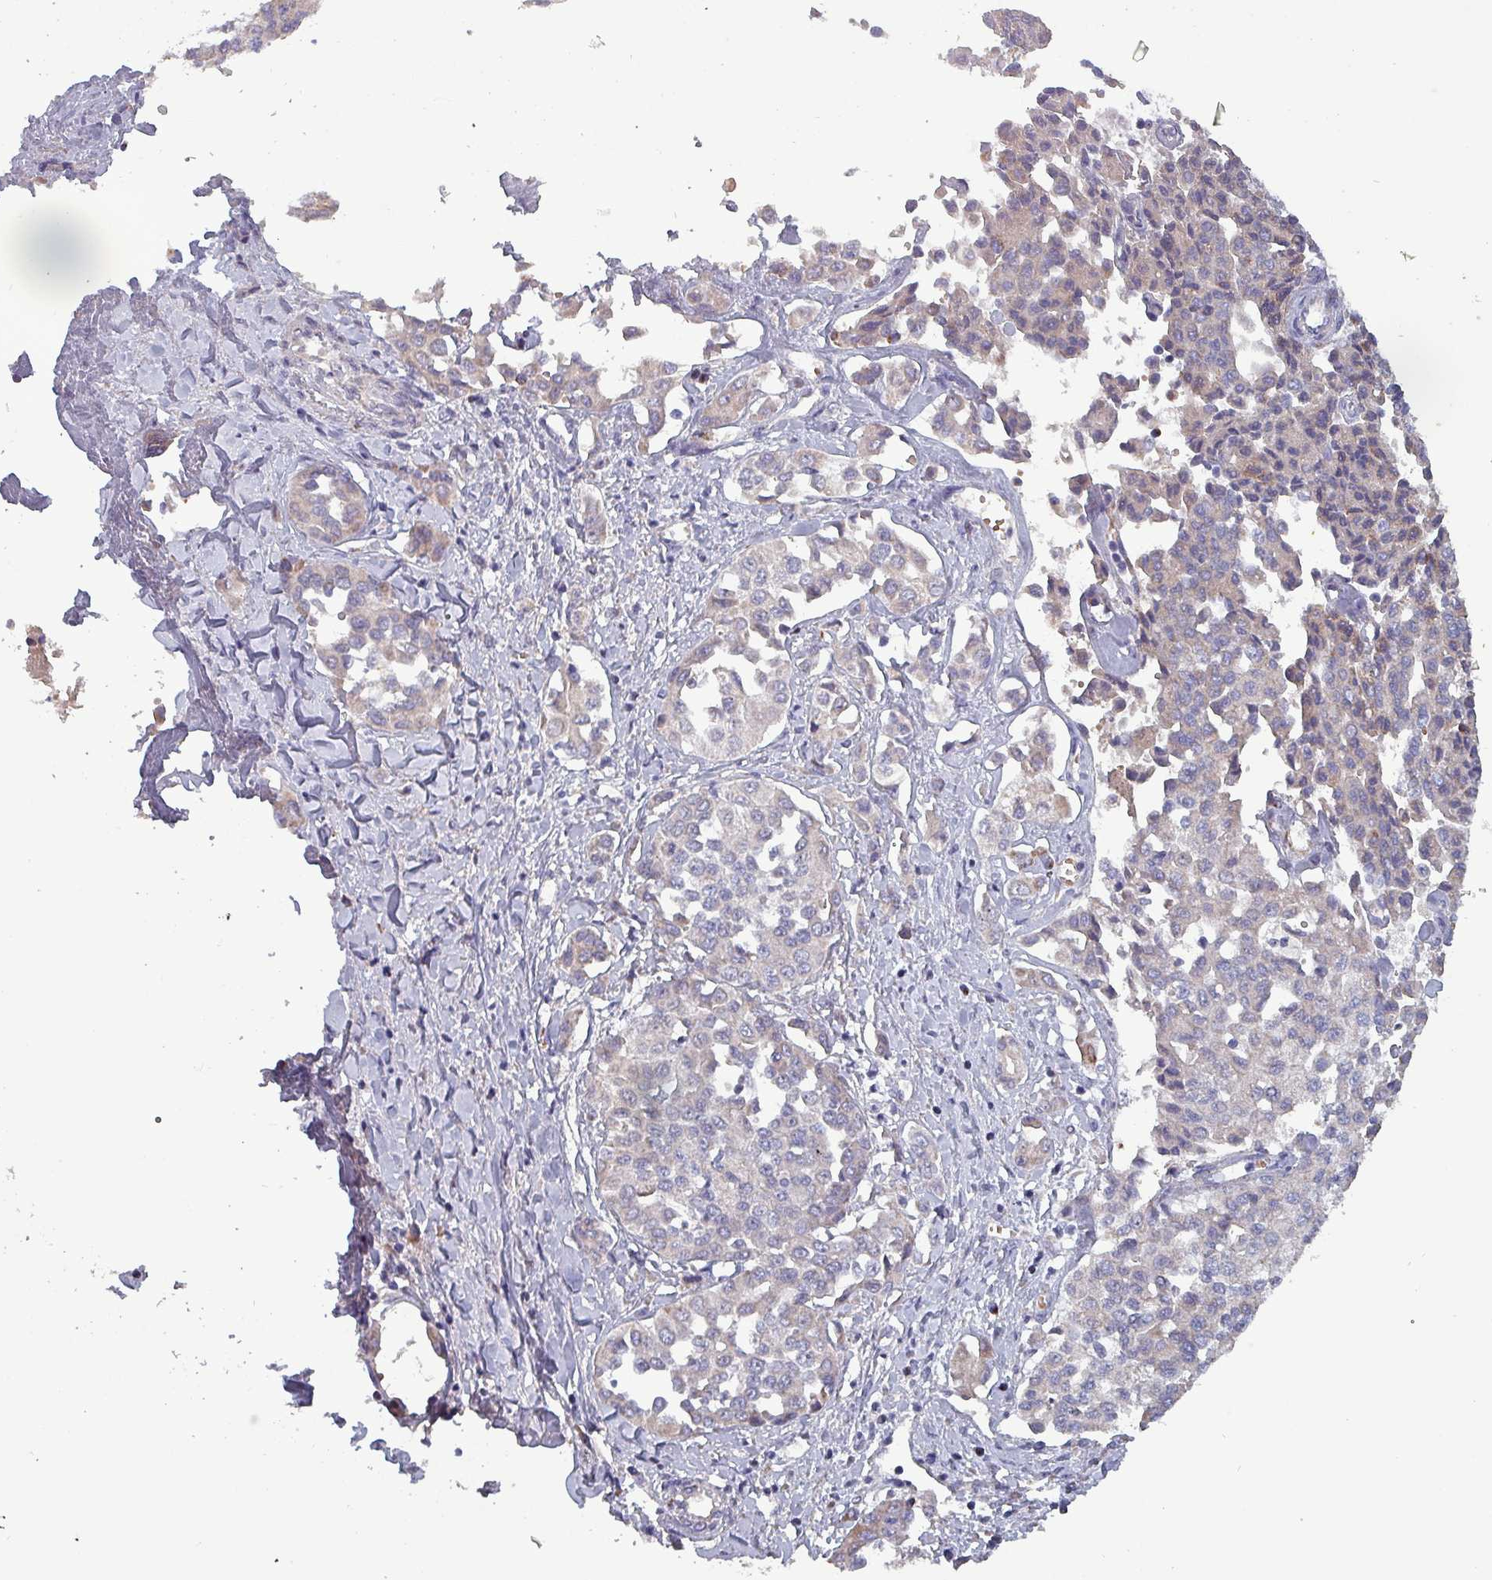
{"staining": {"intensity": "negative", "quantity": "none", "location": "none"}, "tissue": "liver cancer", "cell_type": "Tumor cells", "image_type": "cancer", "snomed": [{"axis": "morphology", "description": "Cholangiocarcinoma"}, {"axis": "topography", "description": "Liver"}], "caption": "Immunohistochemical staining of human liver cancer reveals no significant staining in tumor cells.", "gene": "ZNF322", "patient": {"sex": "female", "age": 77}}